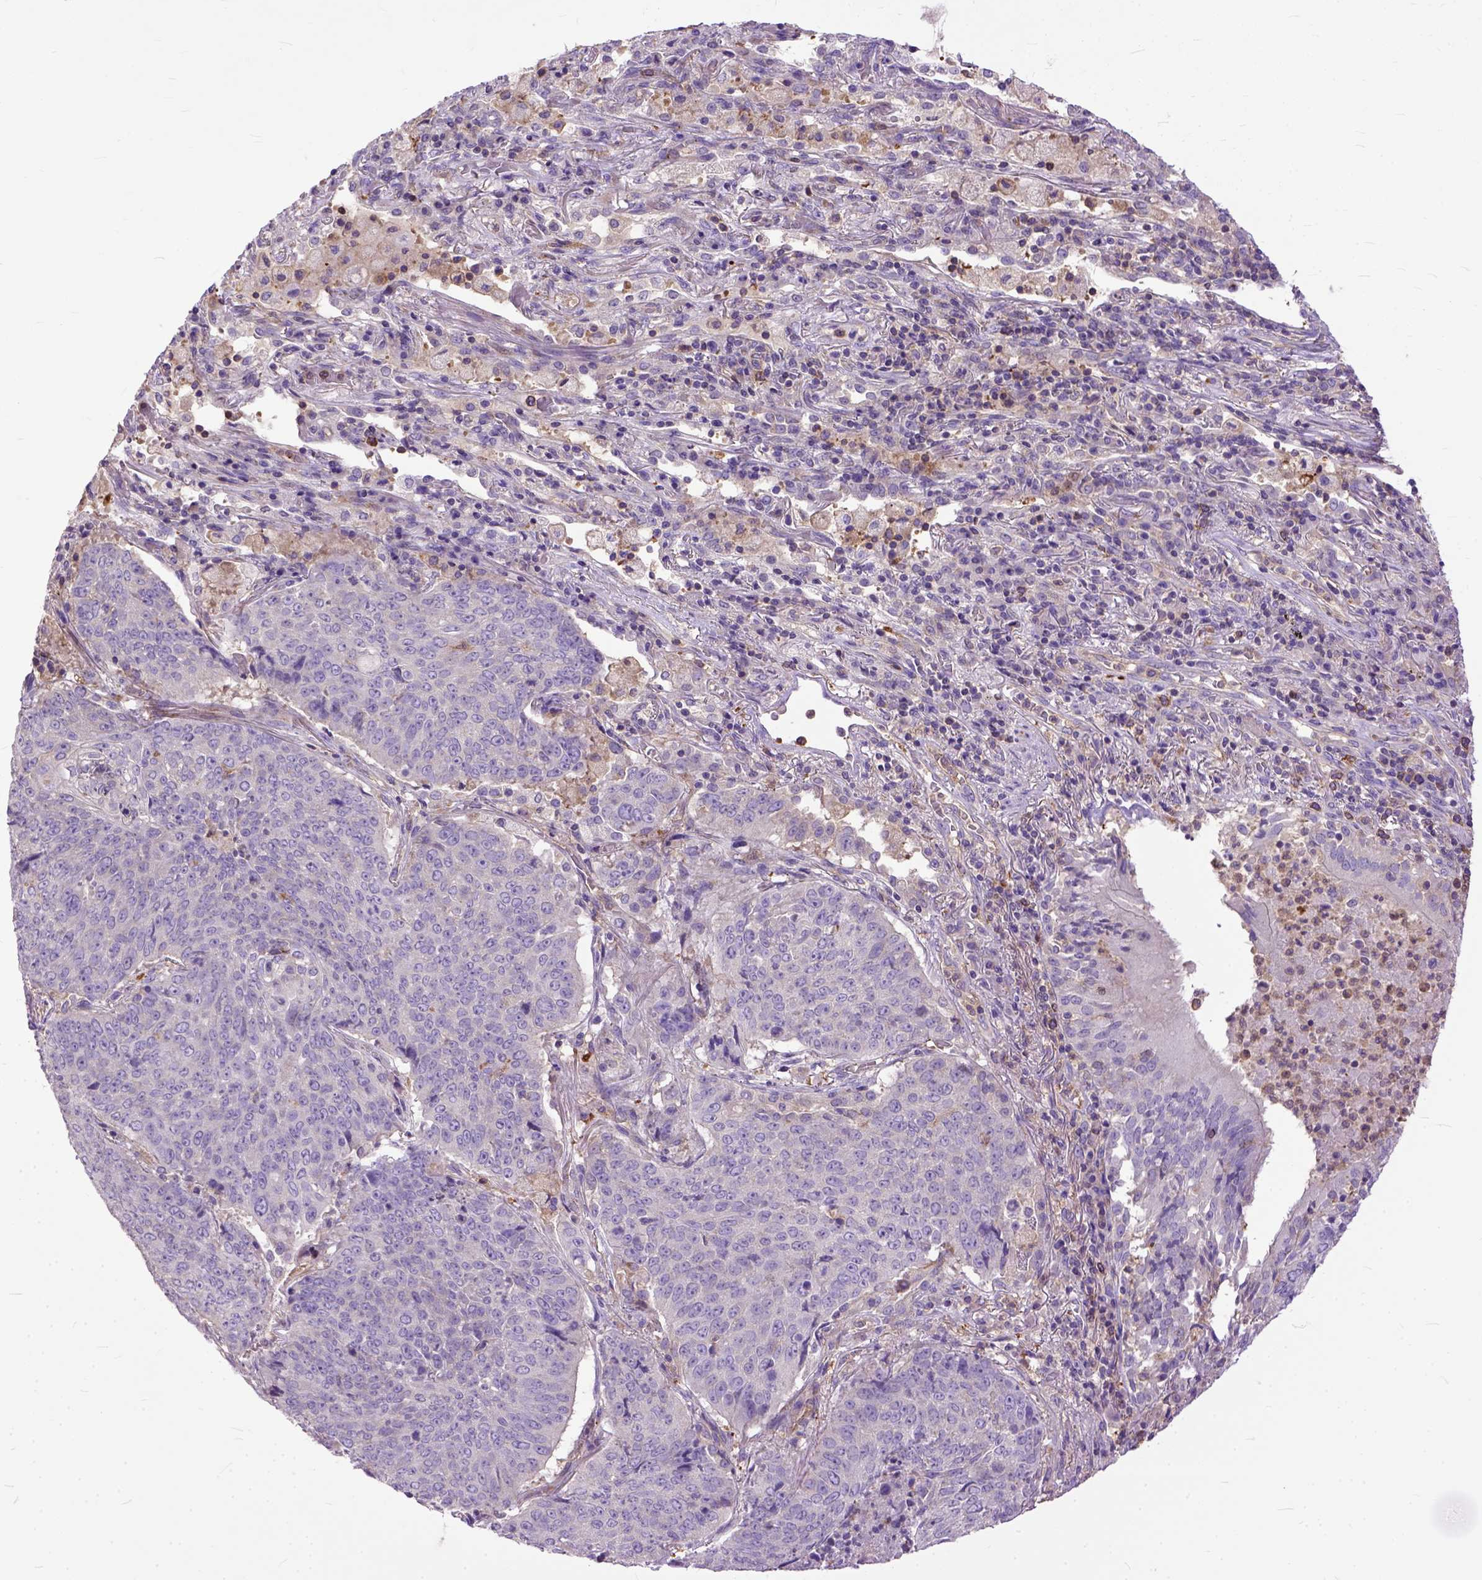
{"staining": {"intensity": "negative", "quantity": "none", "location": "none"}, "tissue": "lung cancer", "cell_type": "Tumor cells", "image_type": "cancer", "snomed": [{"axis": "morphology", "description": "Normal tissue, NOS"}, {"axis": "morphology", "description": "Squamous cell carcinoma, NOS"}, {"axis": "topography", "description": "Bronchus"}, {"axis": "topography", "description": "Lung"}], "caption": "IHC of human lung cancer (squamous cell carcinoma) demonstrates no positivity in tumor cells. (IHC, brightfield microscopy, high magnification).", "gene": "NAMPT", "patient": {"sex": "male", "age": 64}}